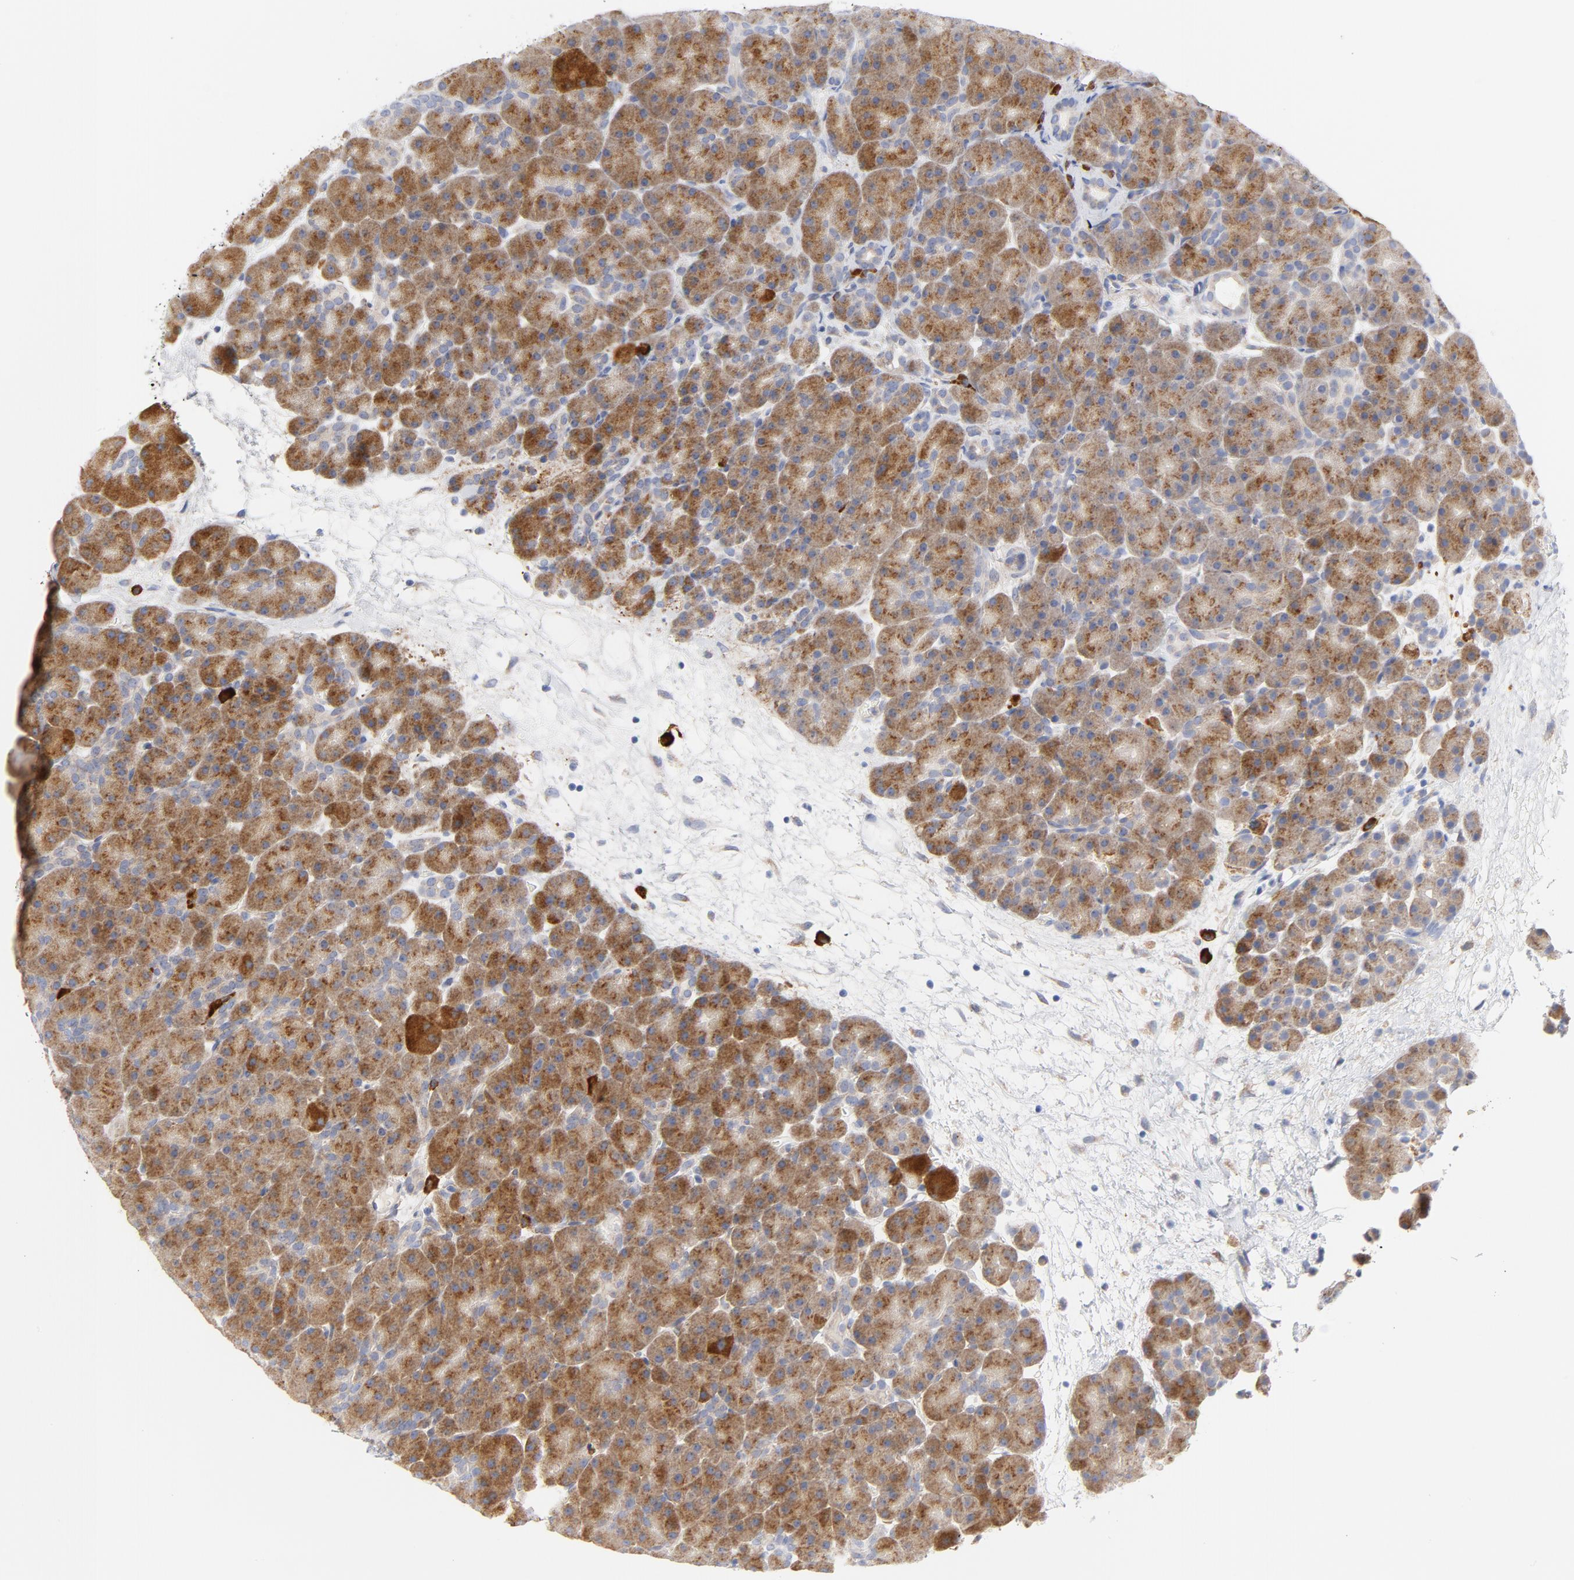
{"staining": {"intensity": "strong", "quantity": "<25%", "location": "cytoplasmic/membranous"}, "tissue": "pancreas", "cell_type": "Exocrine glandular cells", "image_type": "normal", "snomed": [{"axis": "morphology", "description": "Normal tissue, NOS"}, {"axis": "topography", "description": "Pancreas"}], "caption": "Strong cytoplasmic/membranous protein staining is identified in about <25% of exocrine glandular cells in pancreas. Ihc stains the protein of interest in brown and the nuclei are stained blue.", "gene": "RAPGEF3", "patient": {"sex": "male", "age": 66}}